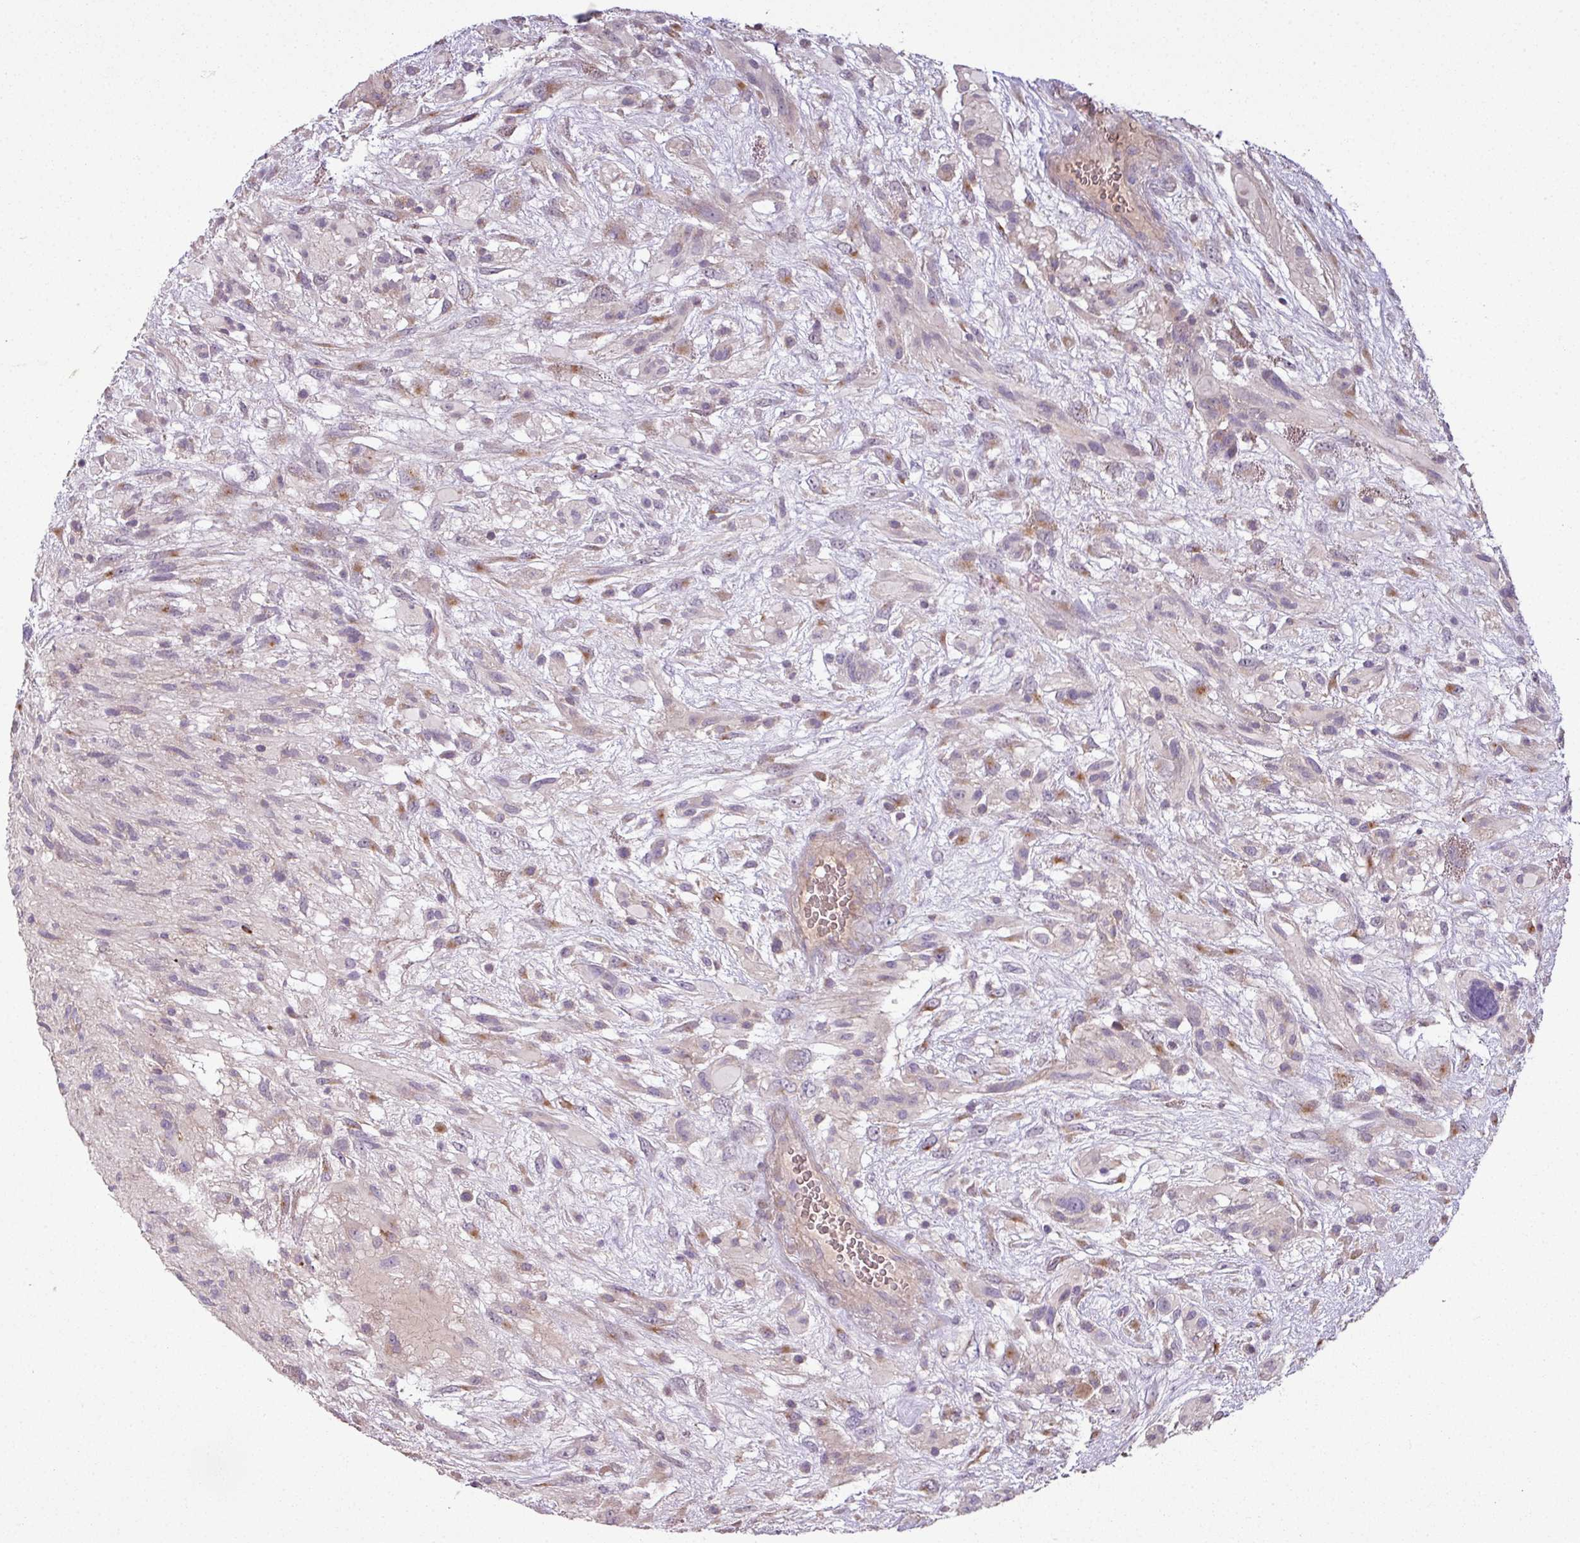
{"staining": {"intensity": "weak", "quantity": "<25%", "location": "cytoplasmic/membranous"}, "tissue": "glioma", "cell_type": "Tumor cells", "image_type": "cancer", "snomed": [{"axis": "morphology", "description": "Glioma, malignant, High grade"}, {"axis": "topography", "description": "Brain"}], "caption": "A micrograph of glioma stained for a protein demonstrates no brown staining in tumor cells.", "gene": "NHSL2", "patient": {"sex": "male", "age": 61}}